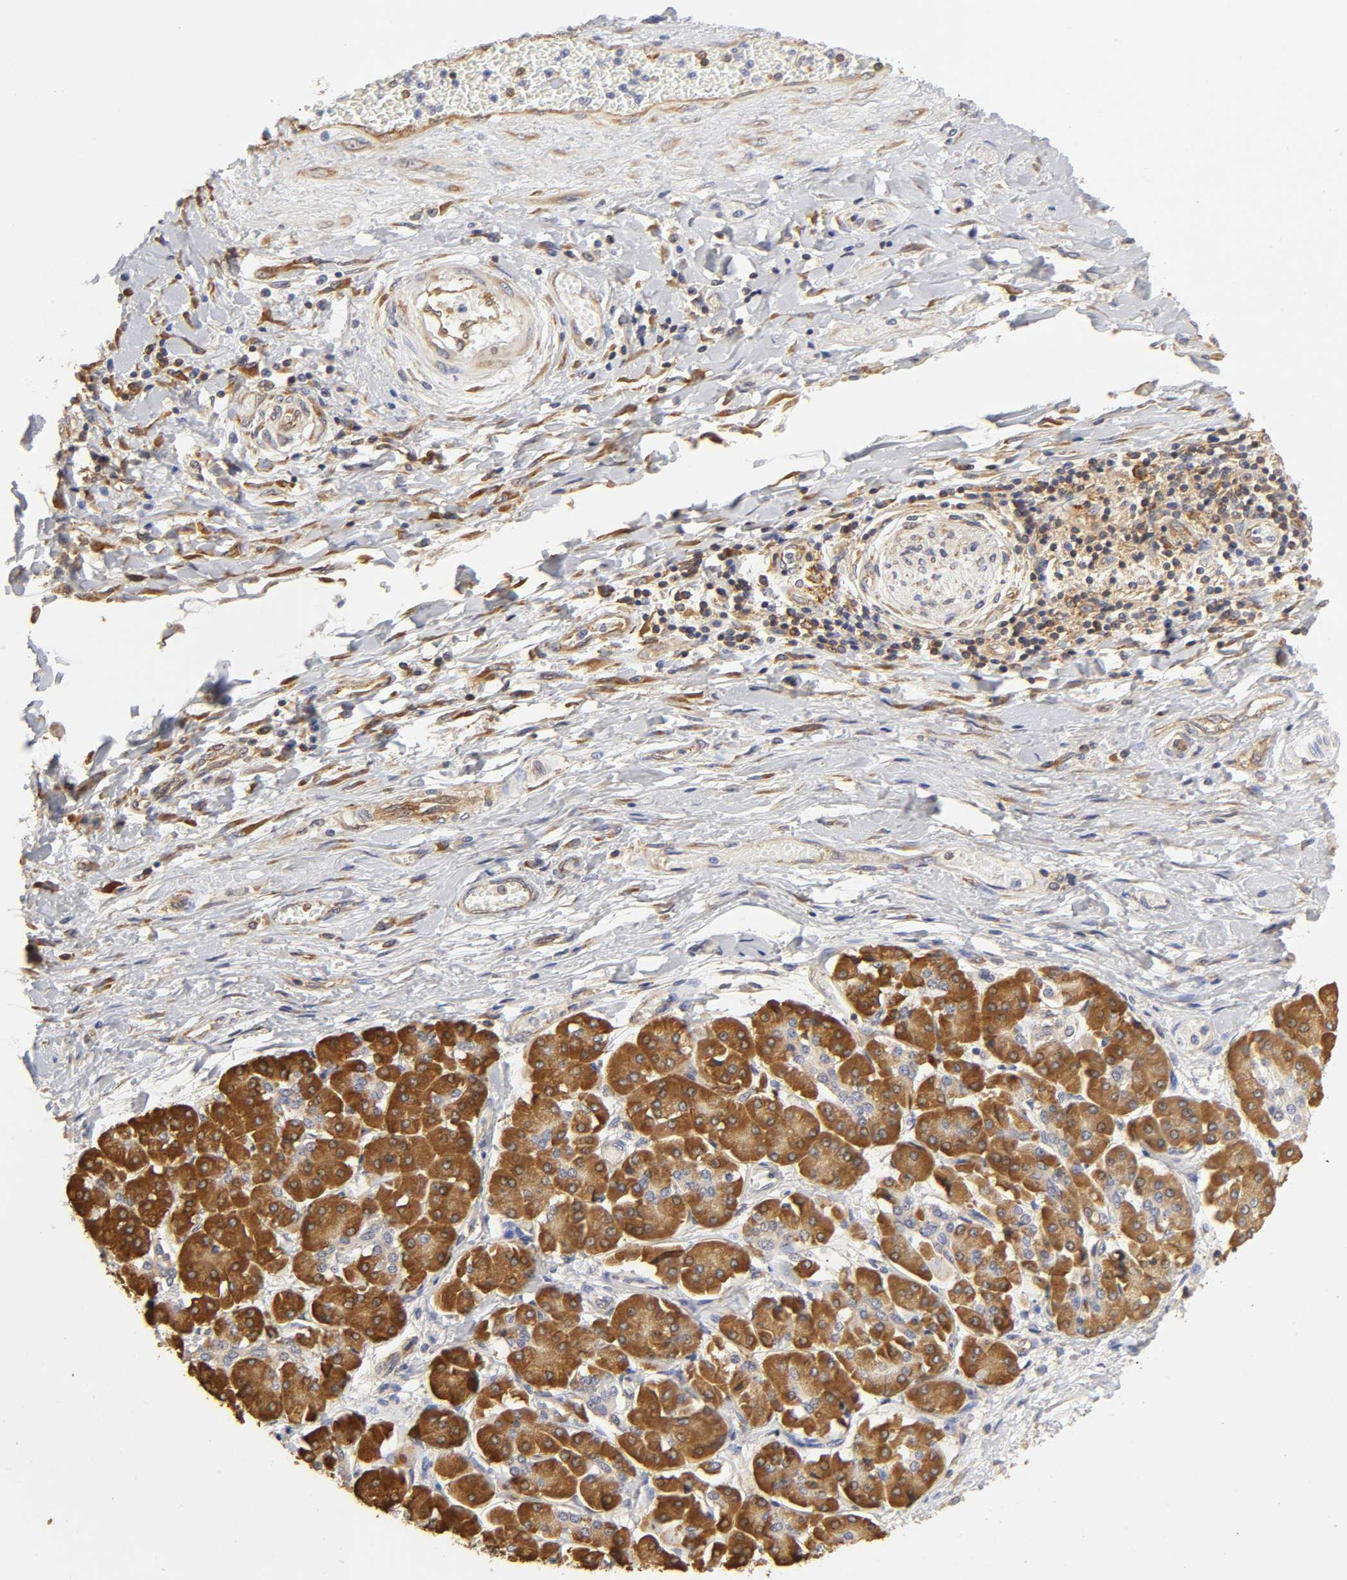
{"staining": {"intensity": "strong", "quantity": ">75%", "location": "cytoplasmic/membranous"}, "tissue": "pancreatic cancer", "cell_type": "Tumor cells", "image_type": "cancer", "snomed": [{"axis": "morphology", "description": "Adenocarcinoma, NOS"}, {"axis": "topography", "description": "Pancreas"}], "caption": "Immunohistochemistry (IHC) histopathology image of neoplastic tissue: human pancreatic adenocarcinoma stained using IHC exhibits high levels of strong protein expression localized specifically in the cytoplasmic/membranous of tumor cells, appearing as a cytoplasmic/membranous brown color.", "gene": "RPL14", "patient": {"sex": "male", "age": 46}}